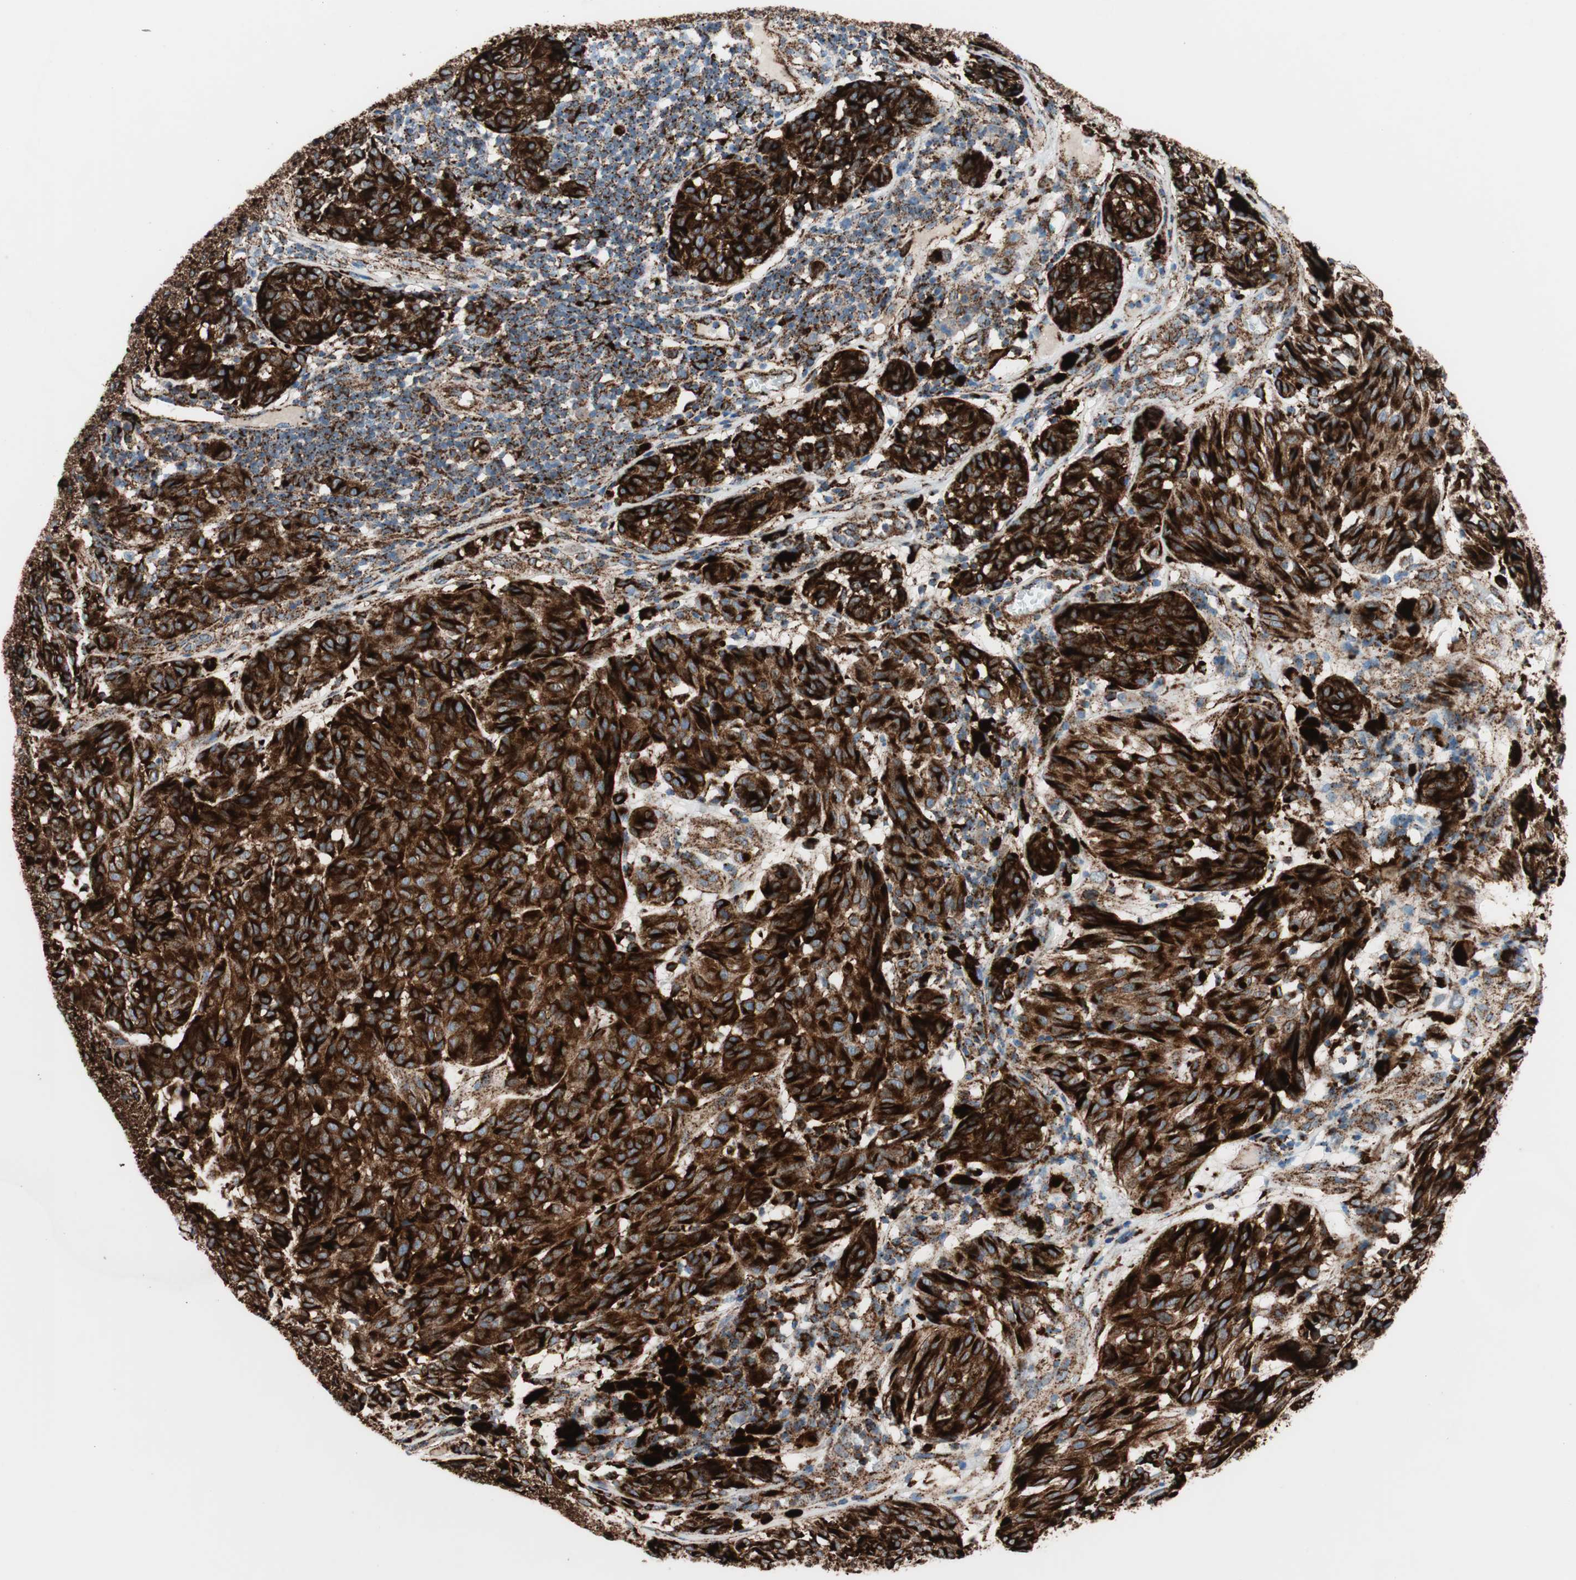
{"staining": {"intensity": "strong", "quantity": ">75%", "location": "cytoplasmic/membranous"}, "tissue": "melanoma", "cell_type": "Tumor cells", "image_type": "cancer", "snomed": [{"axis": "morphology", "description": "Malignant melanoma, NOS"}, {"axis": "topography", "description": "Skin"}], "caption": "Human melanoma stained with a brown dye demonstrates strong cytoplasmic/membranous positive positivity in about >75% of tumor cells.", "gene": "LAMP1", "patient": {"sex": "female", "age": 46}}